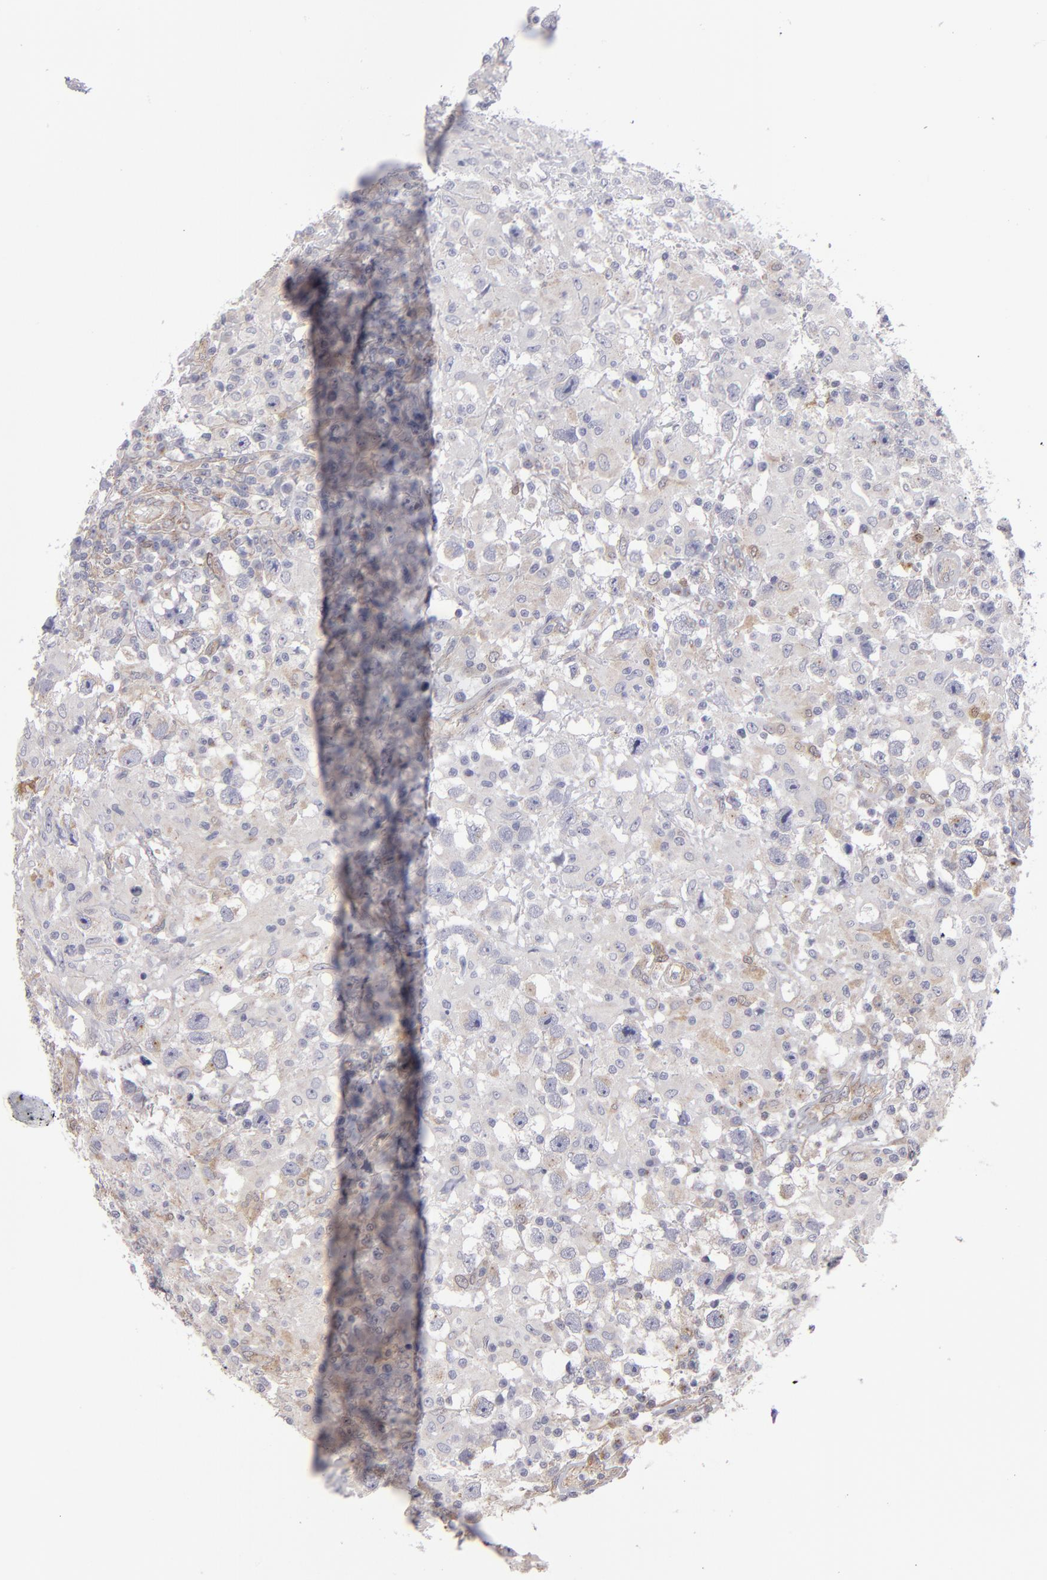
{"staining": {"intensity": "weak", "quantity": ">75%", "location": "cytoplasmic/membranous"}, "tissue": "testis cancer", "cell_type": "Tumor cells", "image_type": "cancer", "snomed": [{"axis": "morphology", "description": "Seminoma, NOS"}, {"axis": "topography", "description": "Testis"}], "caption": "IHC photomicrograph of testis cancer (seminoma) stained for a protein (brown), which reveals low levels of weak cytoplasmic/membranous positivity in approximately >75% of tumor cells.", "gene": "NDRG2", "patient": {"sex": "male", "age": 34}}